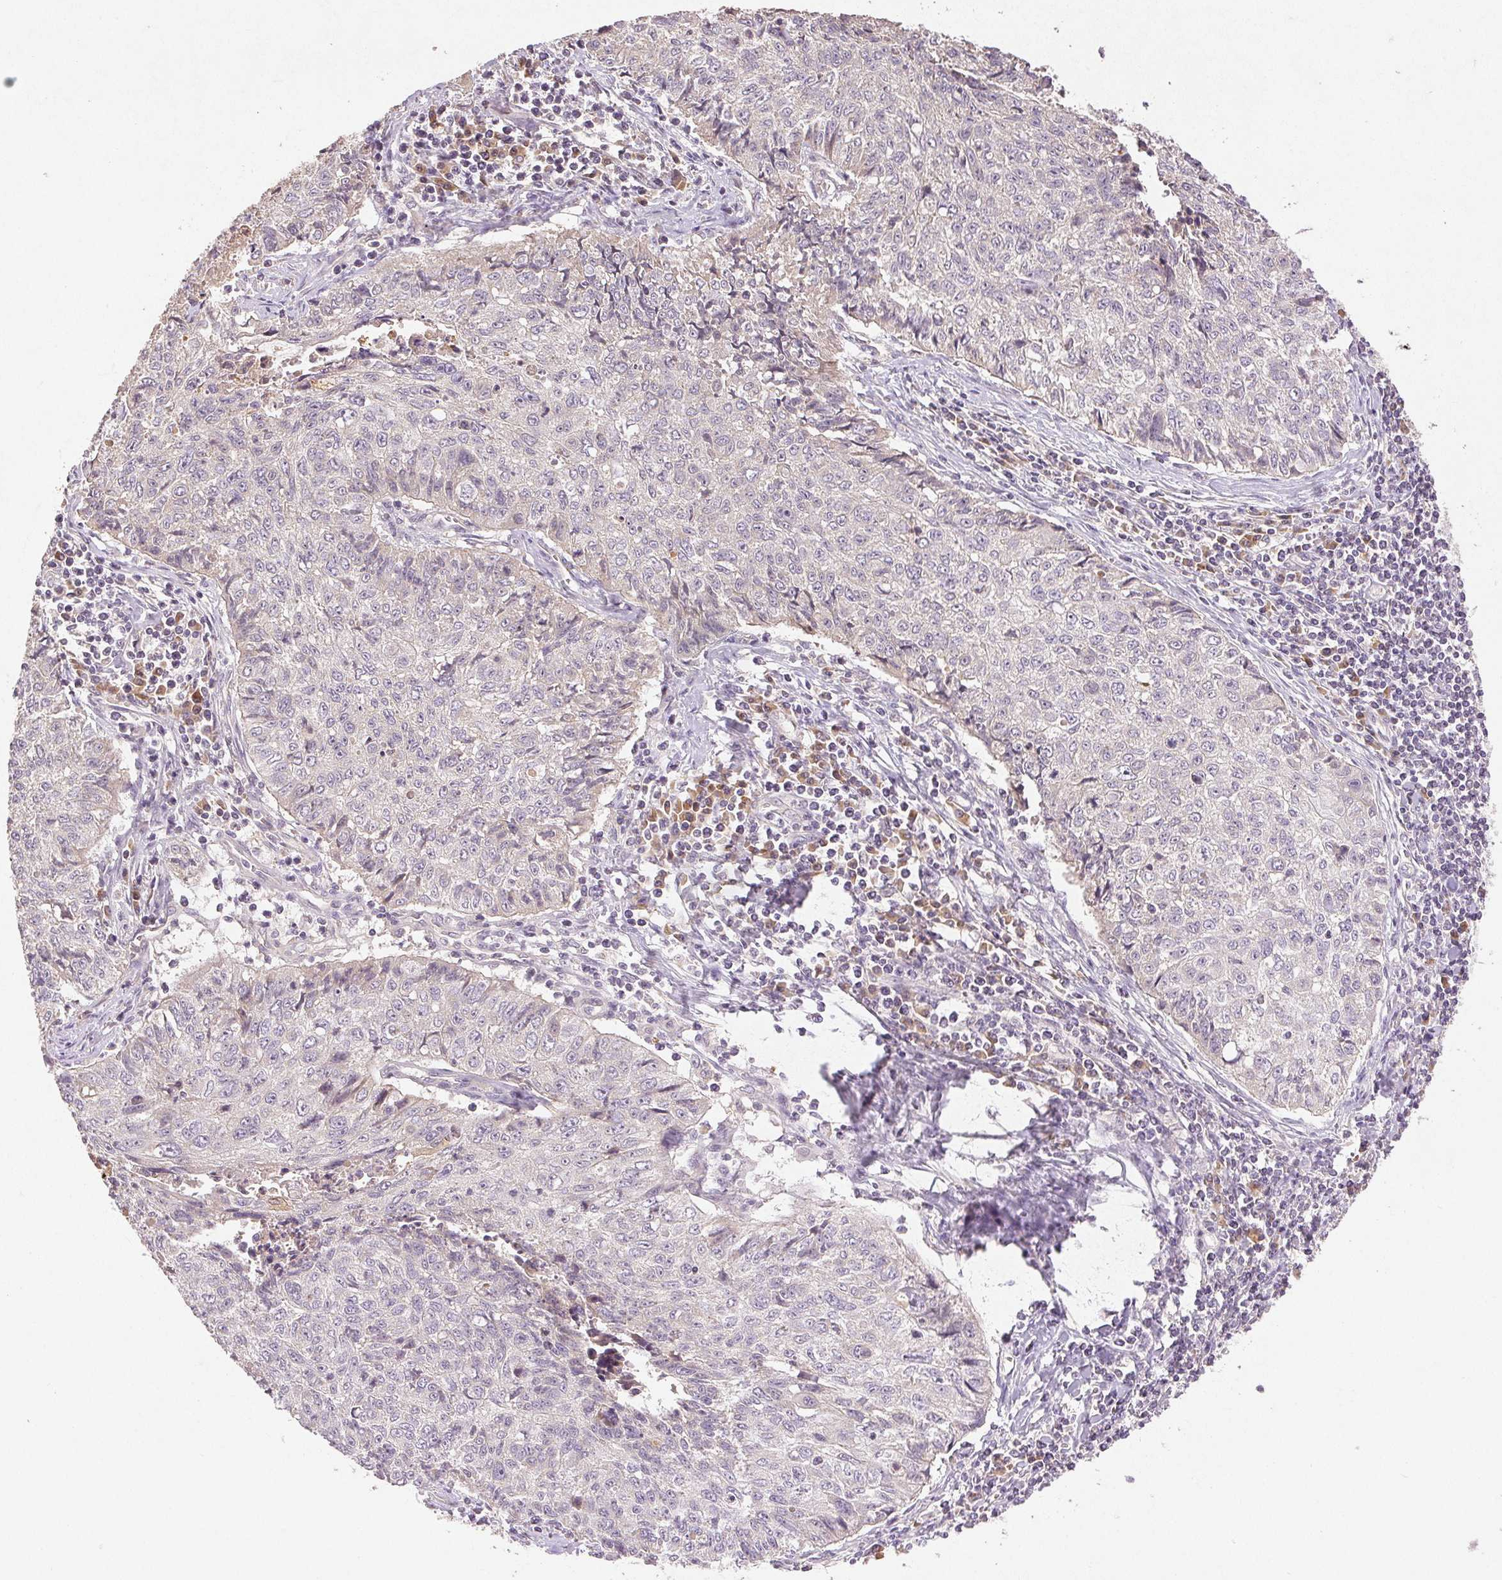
{"staining": {"intensity": "negative", "quantity": "none", "location": "none"}, "tissue": "lung cancer", "cell_type": "Tumor cells", "image_type": "cancer", "snomed": [{"axis": "morphology", "description": "Normal morphology"}, {"axis": "morphology", "description": "Aneuploidy"}, {"axis": "morphology", "description": "Squamous cell carcinoma, NOS"}, {"axis": "topography", "description": "Lymph node"}, {"axis": "topography", "description": "Lung"}], "caption": "Immunohistochemistry (IHC) photomicrograph of lung squamous cell carcinoma stained for a protein (brown), which demonstrates no positivity in tumor cells. (Brightfield microscopy of DAB immunohistochemistry (IHC) at high magnification).", "gene": "YIF1B", "patient": {"sex": "female", "age": 76}}